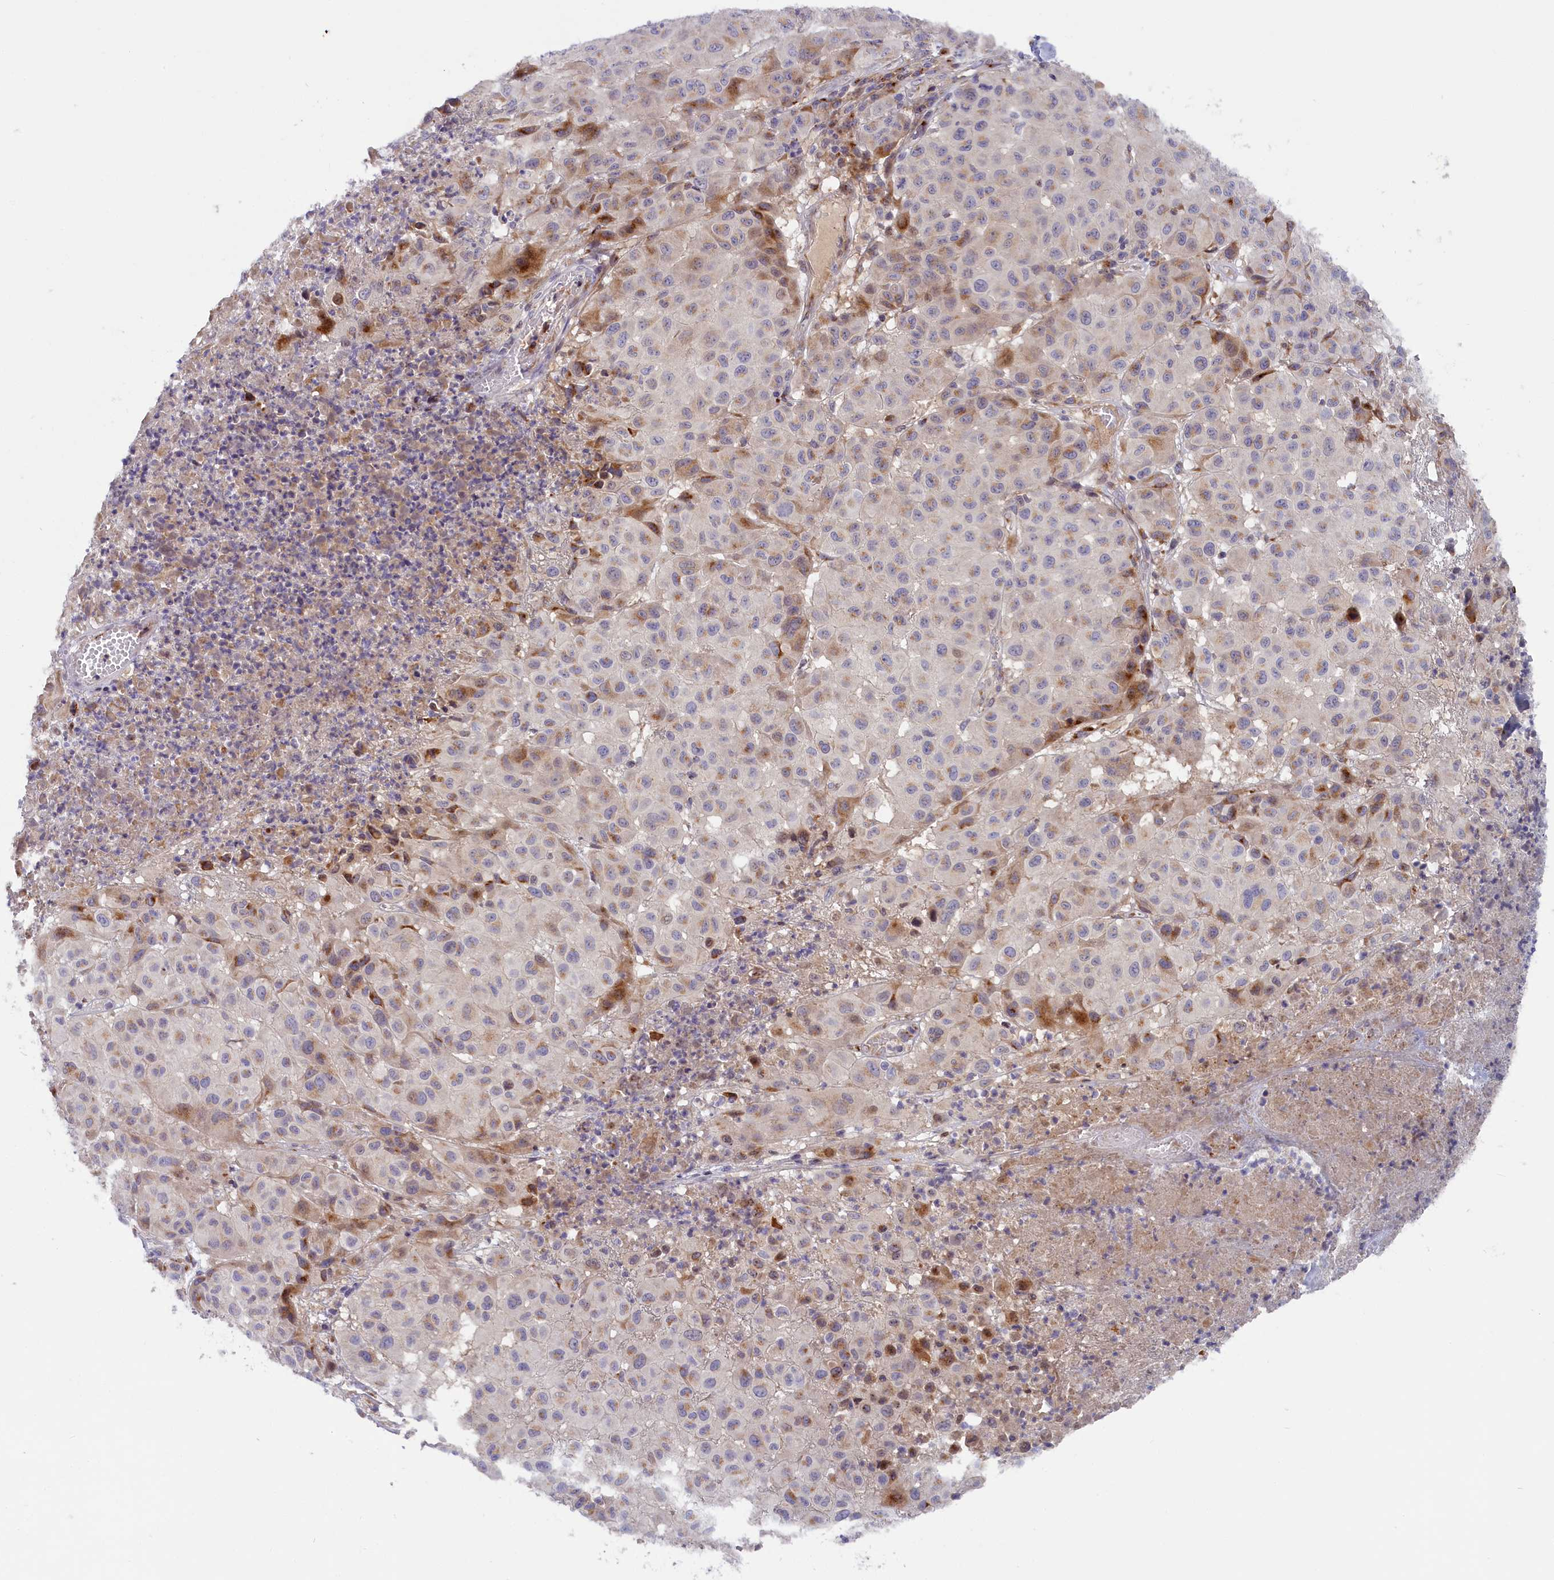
{"staining": {"intensity": "moderate", "quantity": "<25%", "location": "cytoplasmic/membranous"}, "tissue": "melanoma", "cell_type": "Tumor cells", "image_type": "cancer", "snomed": [{"axis": "morphology", "description": "Malignant melanoma, NOS"}, {"axis": "topography", "description": "Skin"}], "caption": "Immunohistochemical staining of melanoma displays moderate cytoplasmic/membranous protein positivity in about <25% of tumor cells.", "gene": "CHST12", "patient": {"sex": "male", "age": 73}}